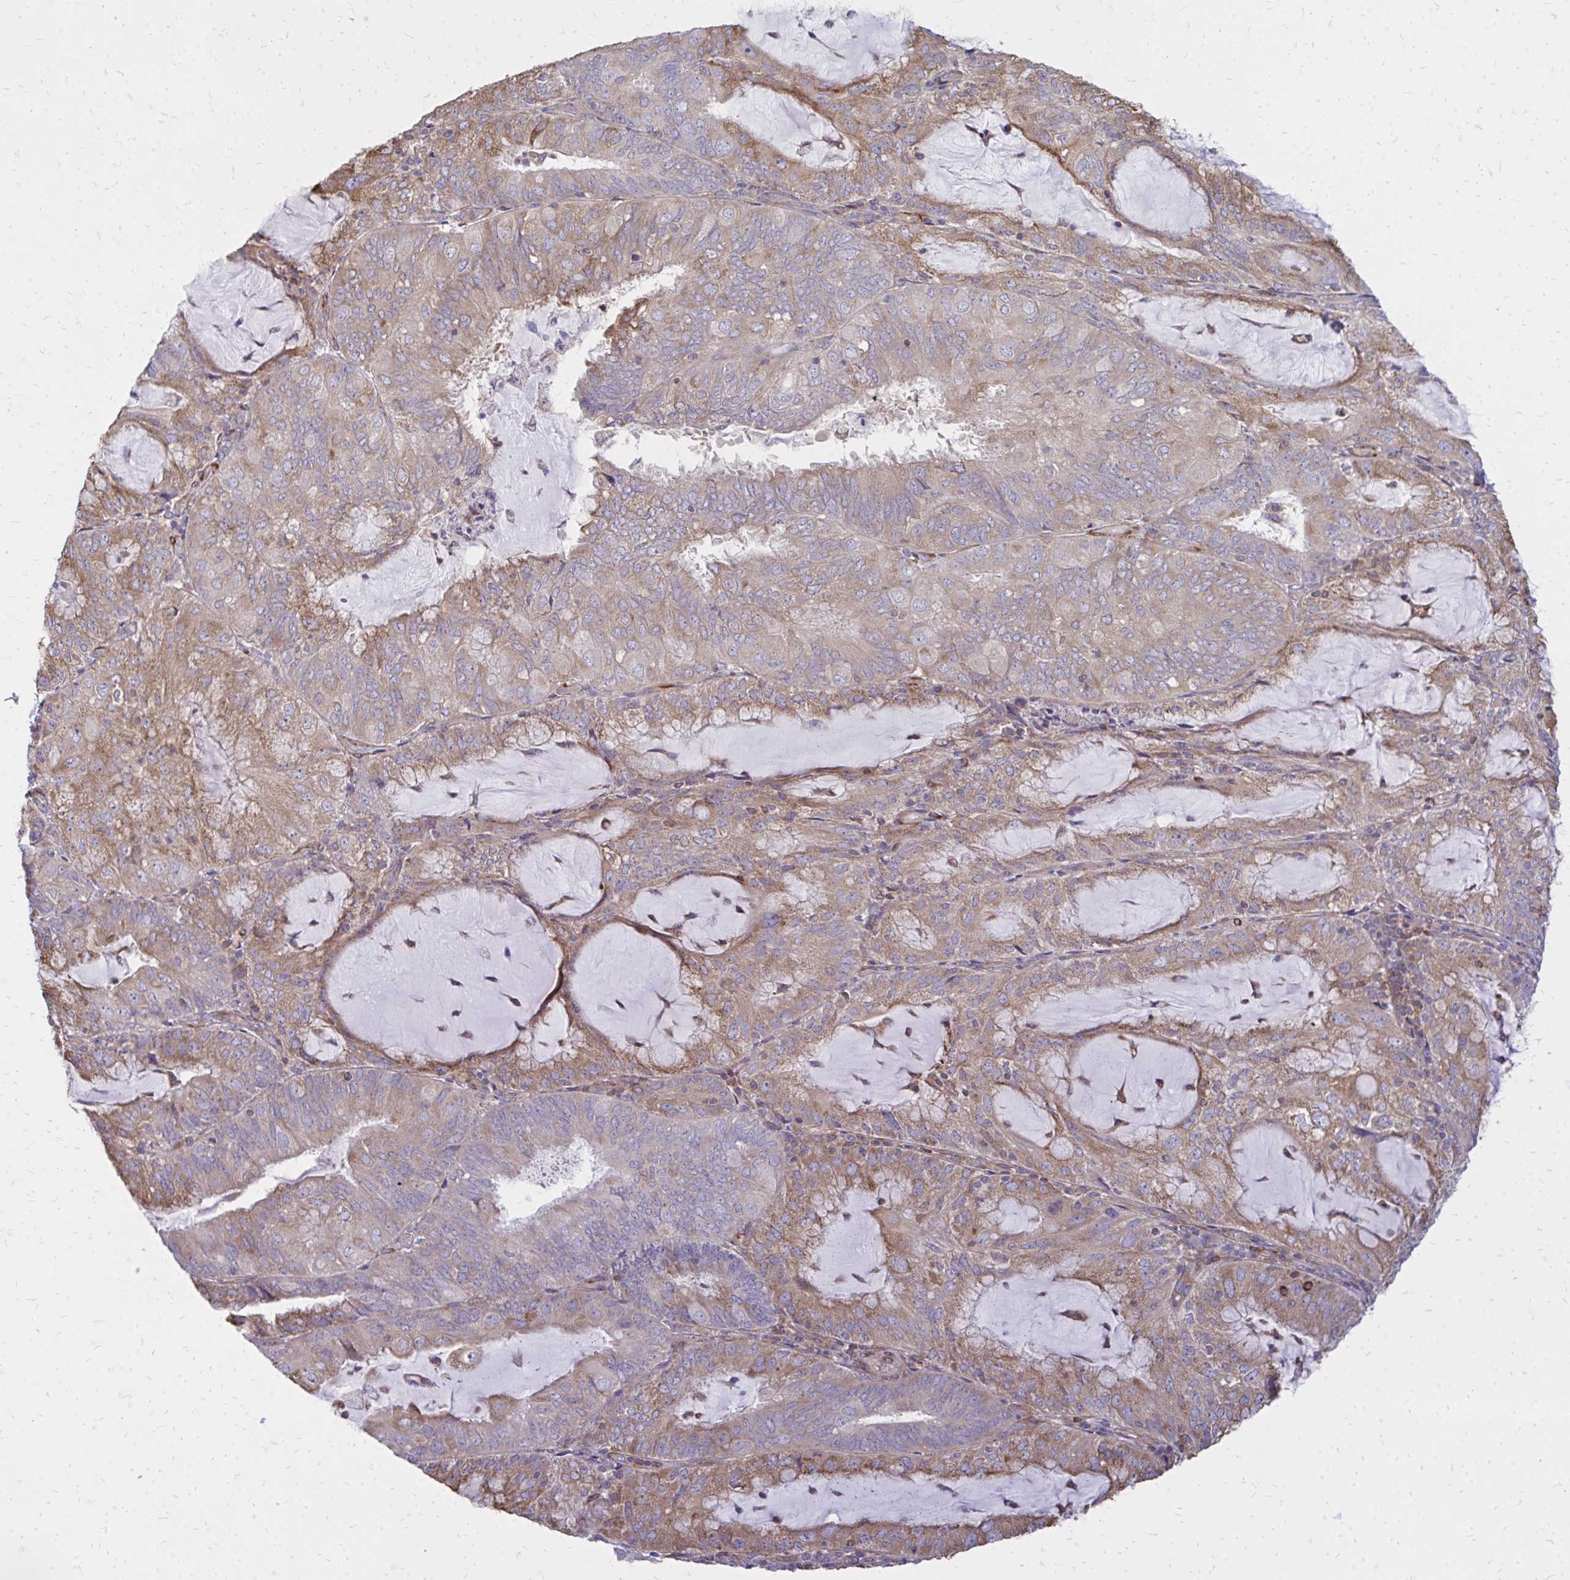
{"staining": {"intensity": "moderate", "quantity": "25%-75%", "location": "cytoplasmic/membranous"}, "tissue": "endometrial cancer", "cell_type": "Tumor cells", "image_type": "cancer", "snomed": [{"axis": "morphology", "description": "Adenocarcinoma, NOS"}, {"axis": "topography", "description": "Endometrium"}], "caption": "Endometrial cancer (adenocarcinoma) stained with IHC reveals moderate cytoplasmic/membranous expression in about 25%-75% of tumor cells.", "gene": "ASAP1", "patient": {"sex": "female", "age": 81}}